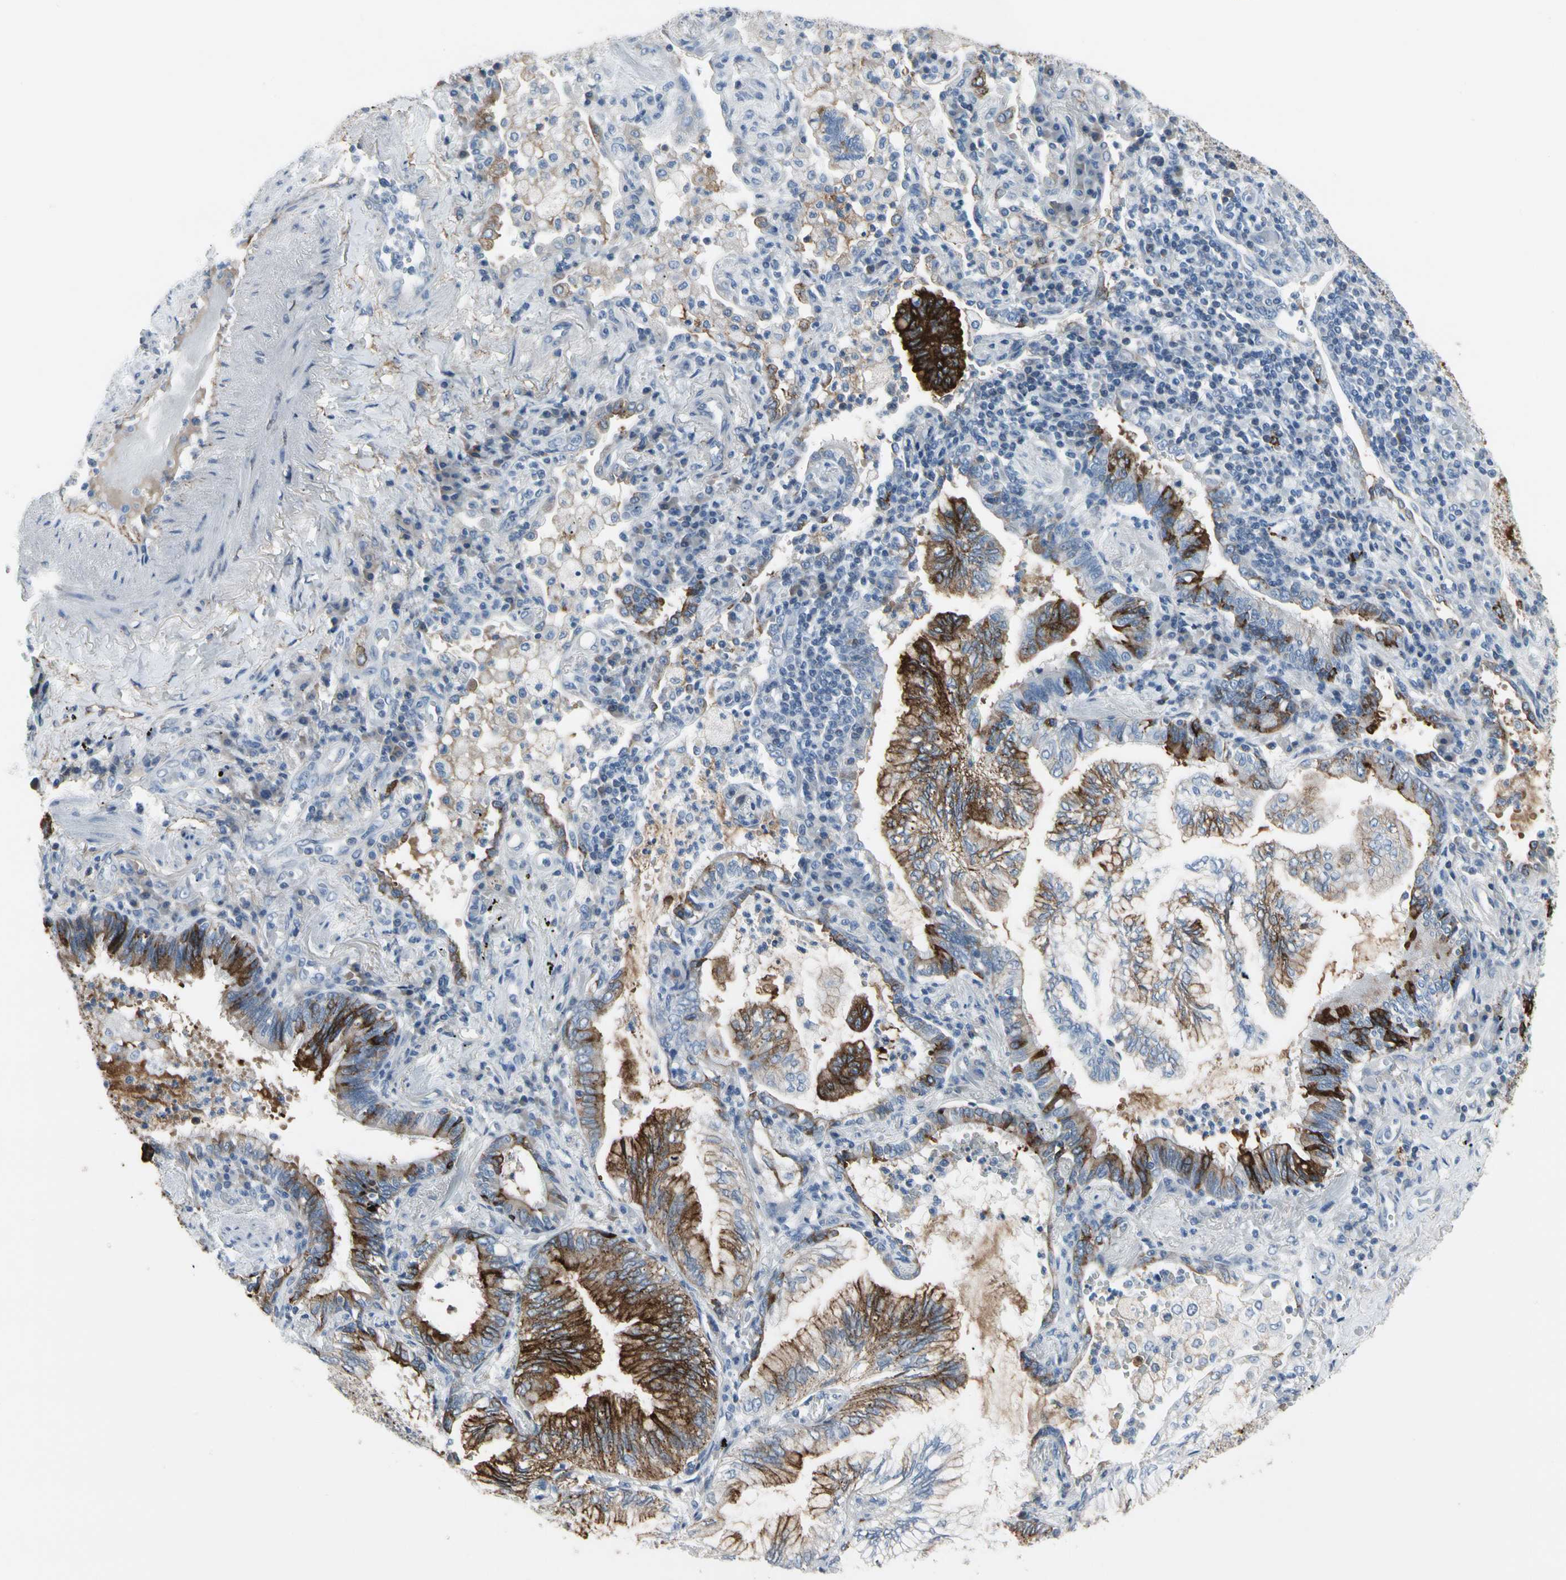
{"staining": {"intensity": "strong", "quantity": "25%-75%", "location": "cytoplasmic/membranous"}, "tissue": "lung cancer", "cell_type": "Tumor cells", "image_type": "cancer", "snomed": [{"axis": "morphology", "description": "Normal tissue, NOS"}, {"axis": "morphology", "description": "Adenocarcinoma, NOS"}, {"axis": "topography", "description": "Bronchus"}, {"axis": "topography", "description": "Lung"}], "caption": "This micrograph shows immunohistochemistry (IHC) staining of lung cancer, with high strong cytoplasmic/membranous positivity in approximately 25%-75% of tumor cells.", "gene": "PIGR", "patient": {"sex": "female", "age": 70}}